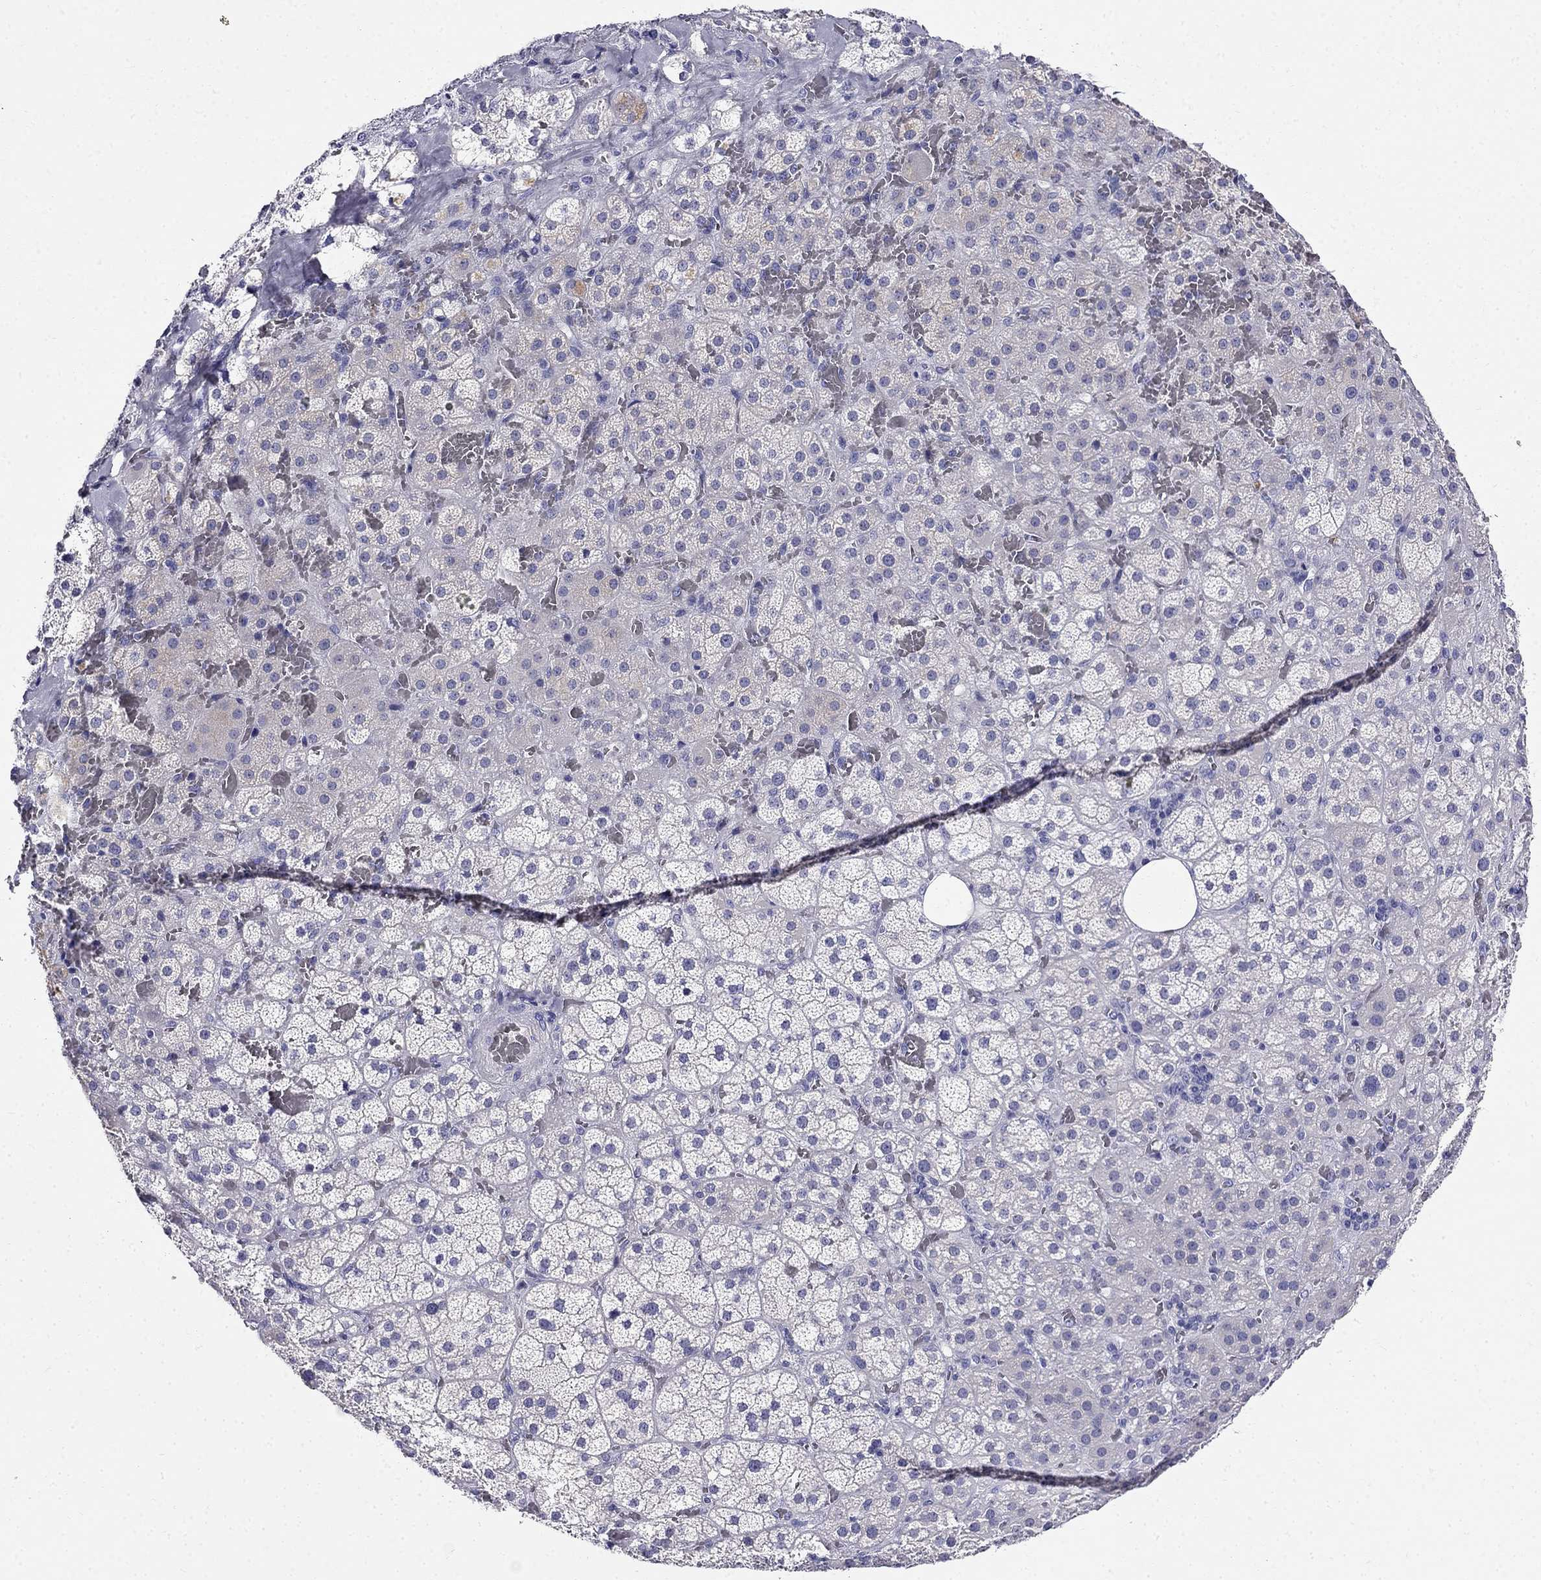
{"staining": {"intensity": "negative", "quantity": "none", "location": "none"}, "tissue": "adrenal gland", "cell_type": "Glandular cells", "image_type": "normal", "snomed": [{"axis": "morphology", "description": "Normal tissue, NOS"}, {"axis": "topography", "description": "Adrenal gland"}], "caption": "An immunohistochemistry micrograph of benign adrenal gland is shown. There is no staining in glandular cells of adrenal gland.", "gene": "PPP1R36", "patient": {"sex": "male", "age": 57}}